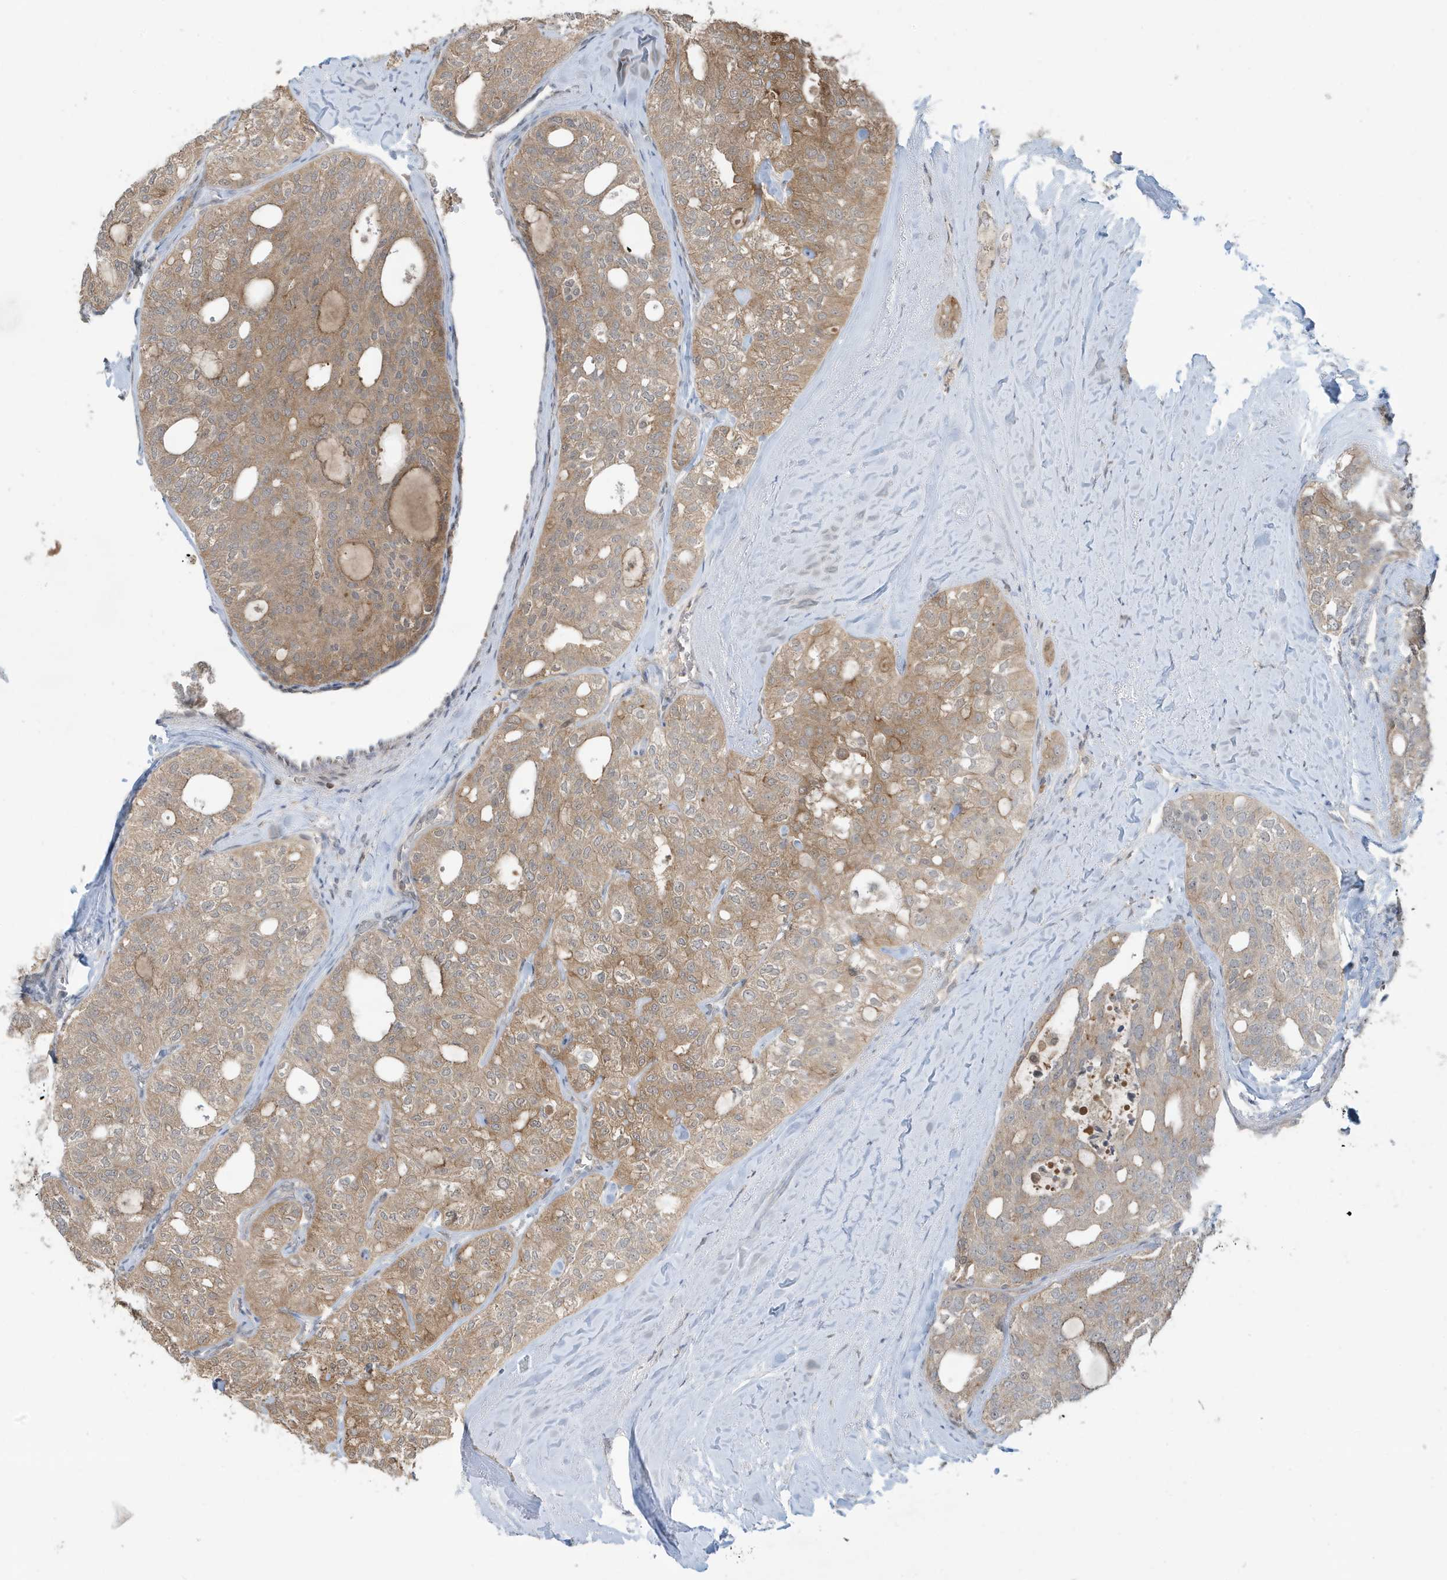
{"staining": {"intensity": "moderate", "quantity": ">75%", "location": "cytoplasmic/membranous"}, "tissue": "thyroid cancer", "cell_type": "Tumor cells", "image_type": "cancer", "snomed": [{"axis": "morphology", "description": "Follicular adenoma carcinoma, NOS"}, {"axis": "topography", "description": "Thyroid gland"}], "caption": "Immunohistochemistry of follicular adenoma carcinoma (thyroid) reveals medium levels of moderate cytoplasmic/membranous positivity in approximately >75% of tumor cells.", "gene": "PRRT3", "patient": {"sex": "male", "age": 75}}